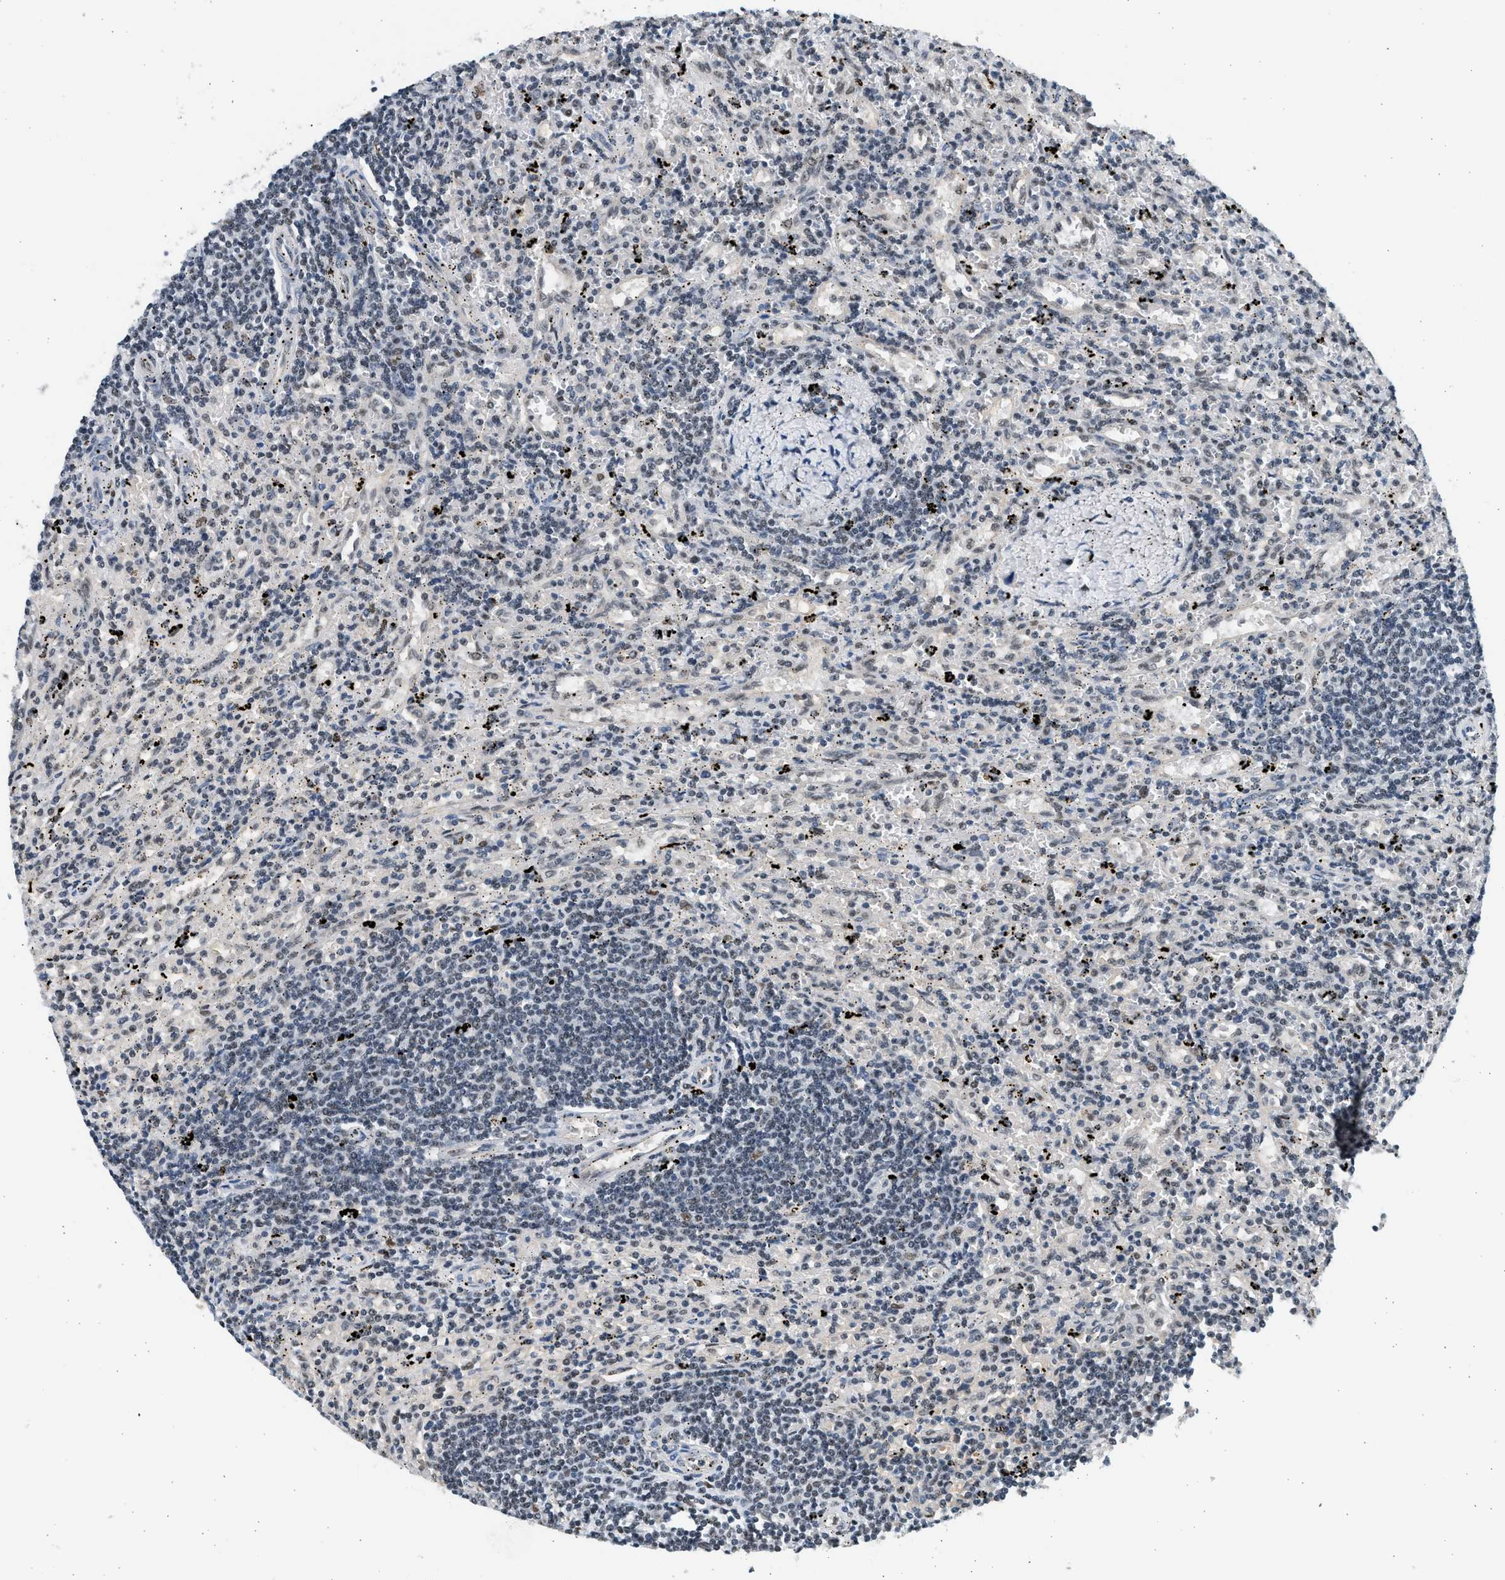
{"staining": {"intensity": "negative", "quantity": "none", "location": "none"}, "tissue": "lymphoma", "cell_type": "Tumor cells", "image_type": "cancer", "snomed": [{"axis": "morphology", "description": "Malignant lymphoma, non-Hodgkin's type, Low grade"}, {"axis": "topography", "description": "Spleen"}], "caption": "Lymphoma stained for a protein using immunohistochemistry exhibits no positivity tumor cells.", "gene": "HIPK1", "patient": {"sex": "male", "age": 76}}